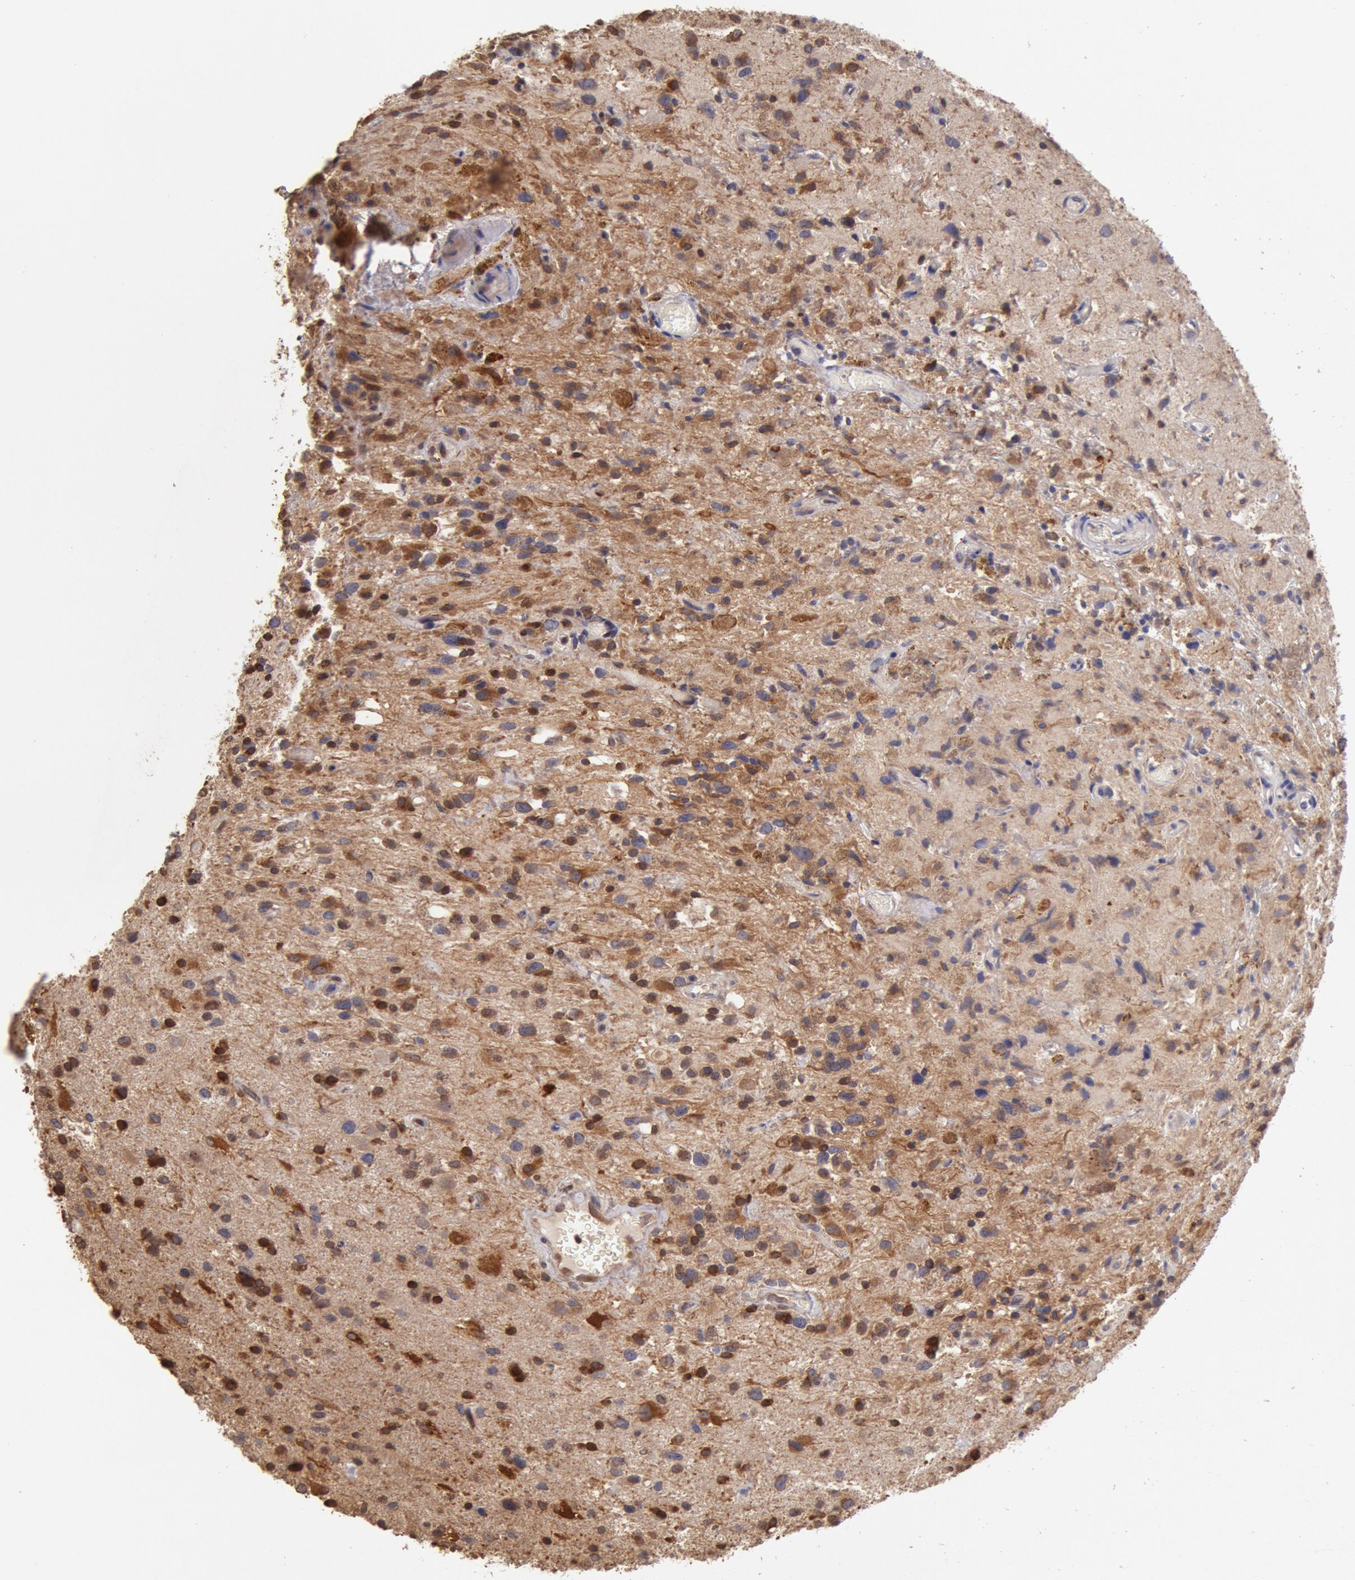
{"staining": {"intensity": "moderate", "quantity": ">75%", "location": "cytoplasmic/membranous,nuclear"}, "tissue": "glioma", "cell_type": "Tumor cells", "image_type": "cancer", "snomed": [{"axis": "morphology", "description": "Glioma, malignant, High grade"}, {"axis": "topography", "description": "Brain"}], "caption": "Glioma tissue exhibits moderate cytoplasmic/membranous and nuclear staining in approximately >75% of tumor cells The staining is performed using DAB brown chromogen to label protein expression. The nuclei are counter-stained blue using hematoxylin.", "gene": "COMT", "patient": {"sex": "male", "age": 48}}